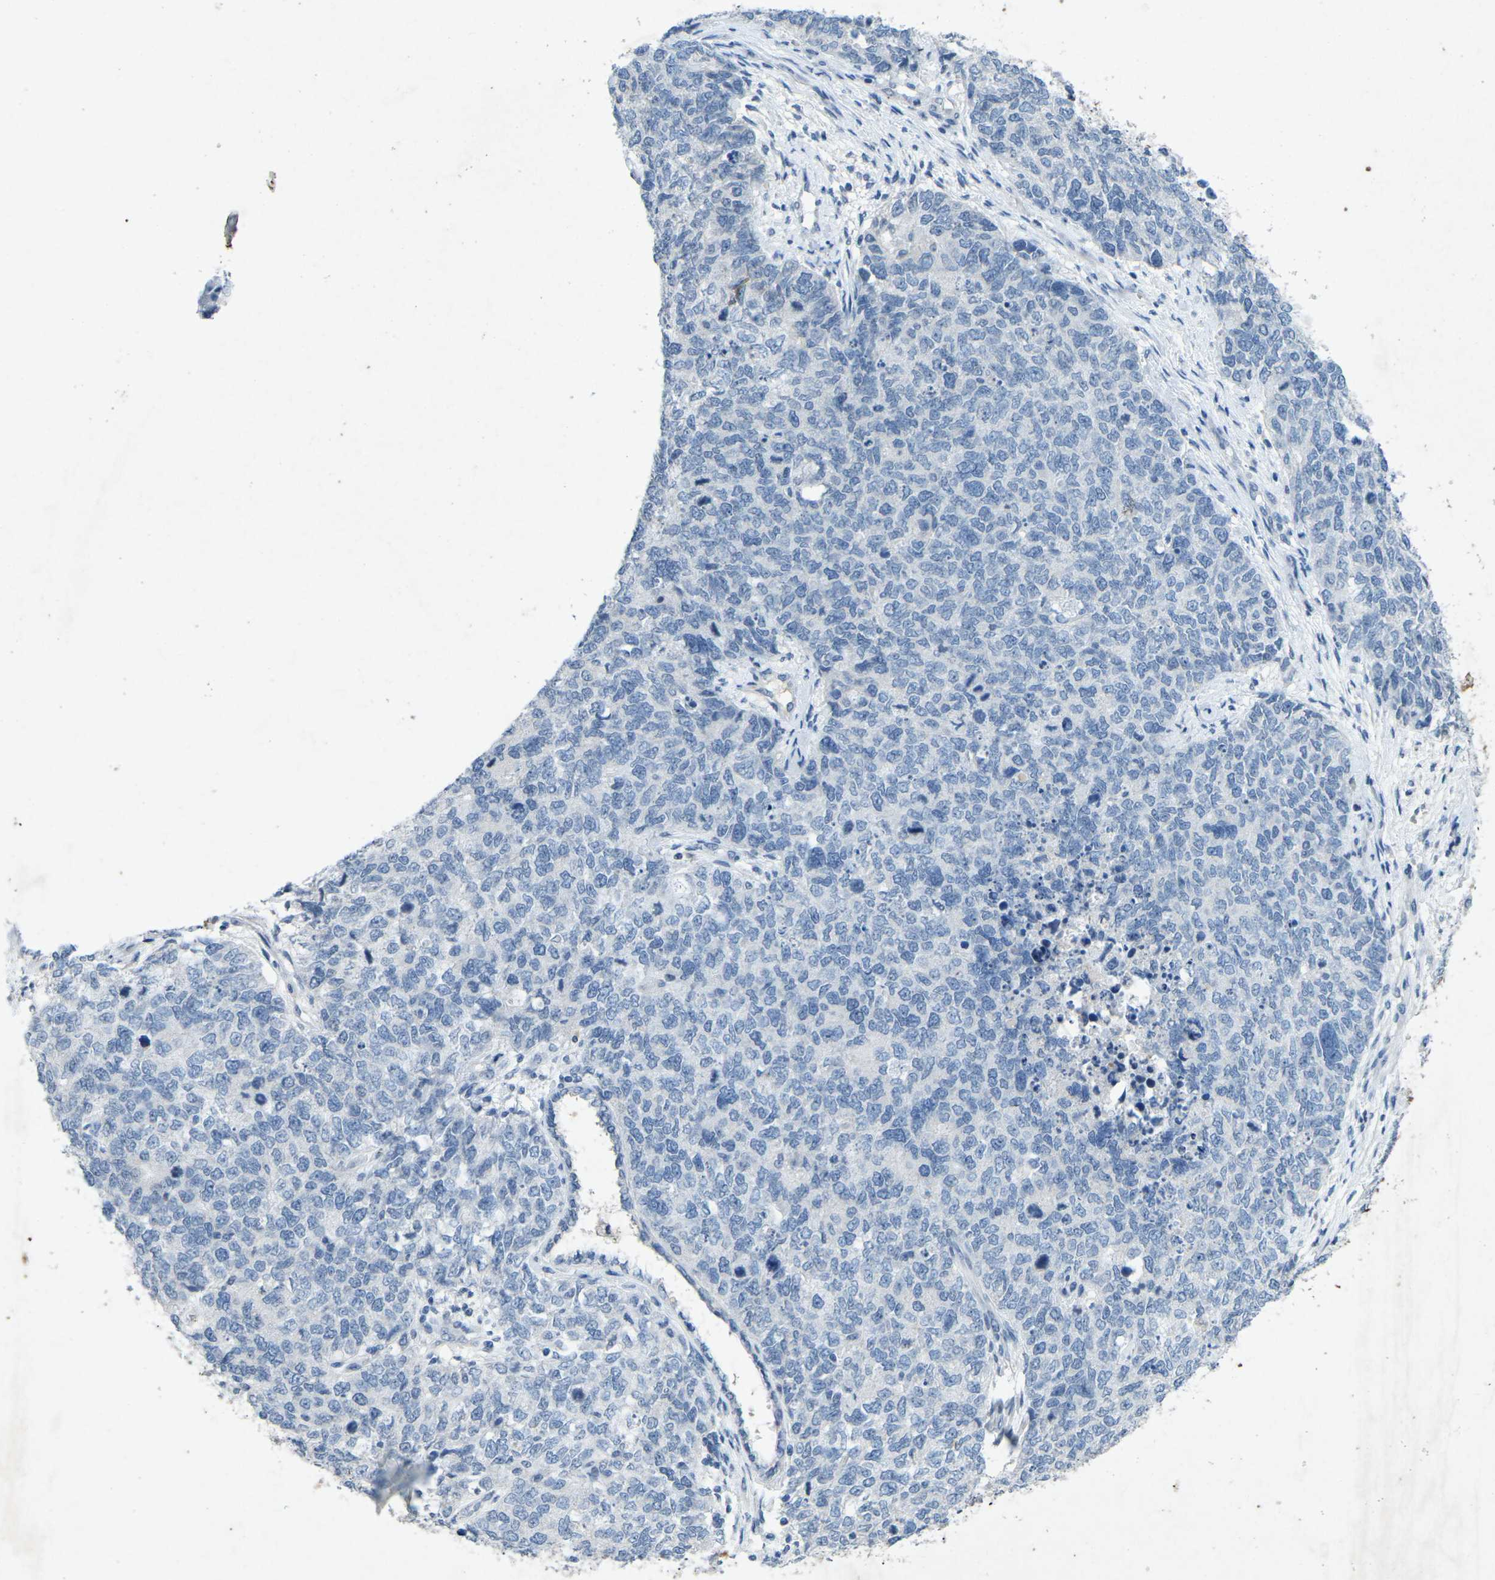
{"staining": {"intensity": "negative", "quantity": "none", "location": "none"}, "tissue": "cervical cancer", "cell_type": "Tumor cells", "image_type": "cancer", "snomed": [{"axis": "morphology", "description": "Squamous cell carcinoma, NOS"}, {"axis": "topography", "description": "Cervix"}], "caption": "A high-resolution photomicrograph shows immunohistochemistry staining of cervical cancer, which demonstrates no significant positivity in tumor cells. (DAB immunohistochemistry with hematoxylin counter stain).", "gene": "A1BG", "patient": {"sex": "female", "age": 63}}